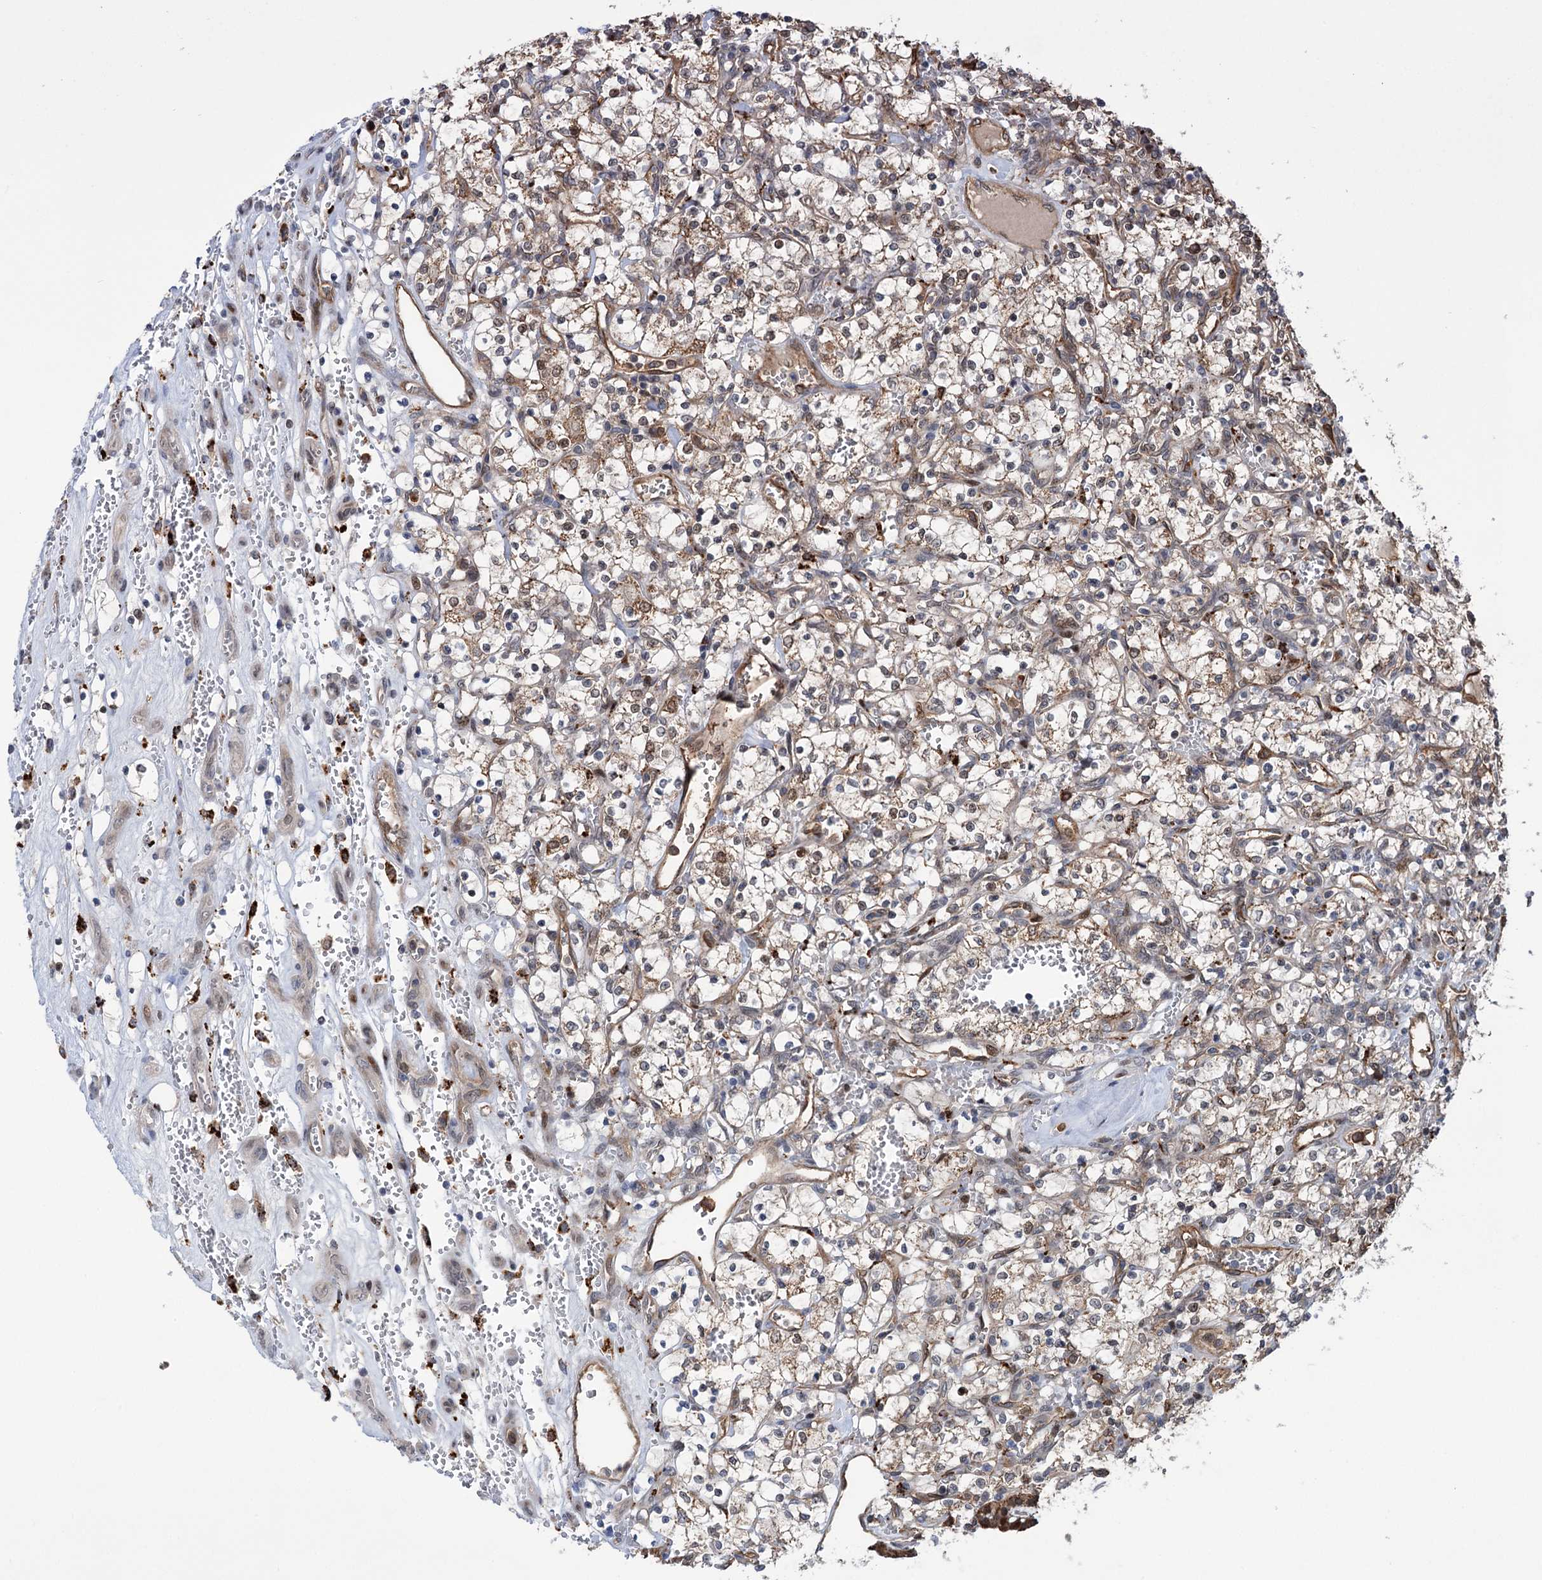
{"staining": {"intensity": "weak", "quantity": "25%-75%", "location": "cytoplasmic/membranous,nuclear"}, "tissue": "renal cancer", "cell_type": "Tumor cells", "image_type": "cancer", "snomed": [{"axis": "morphology", "description": "Adenocarcinoma, NOS"}, {"axis": "topography", "description": "Kidney"}], "caption": "Human renal cancer (adenocarcinoma) stained with a protein marker exhibits weak staining in tumor cells.", "gene": "NCAPD2", "patient": {"sex": "female", "age": 69}}